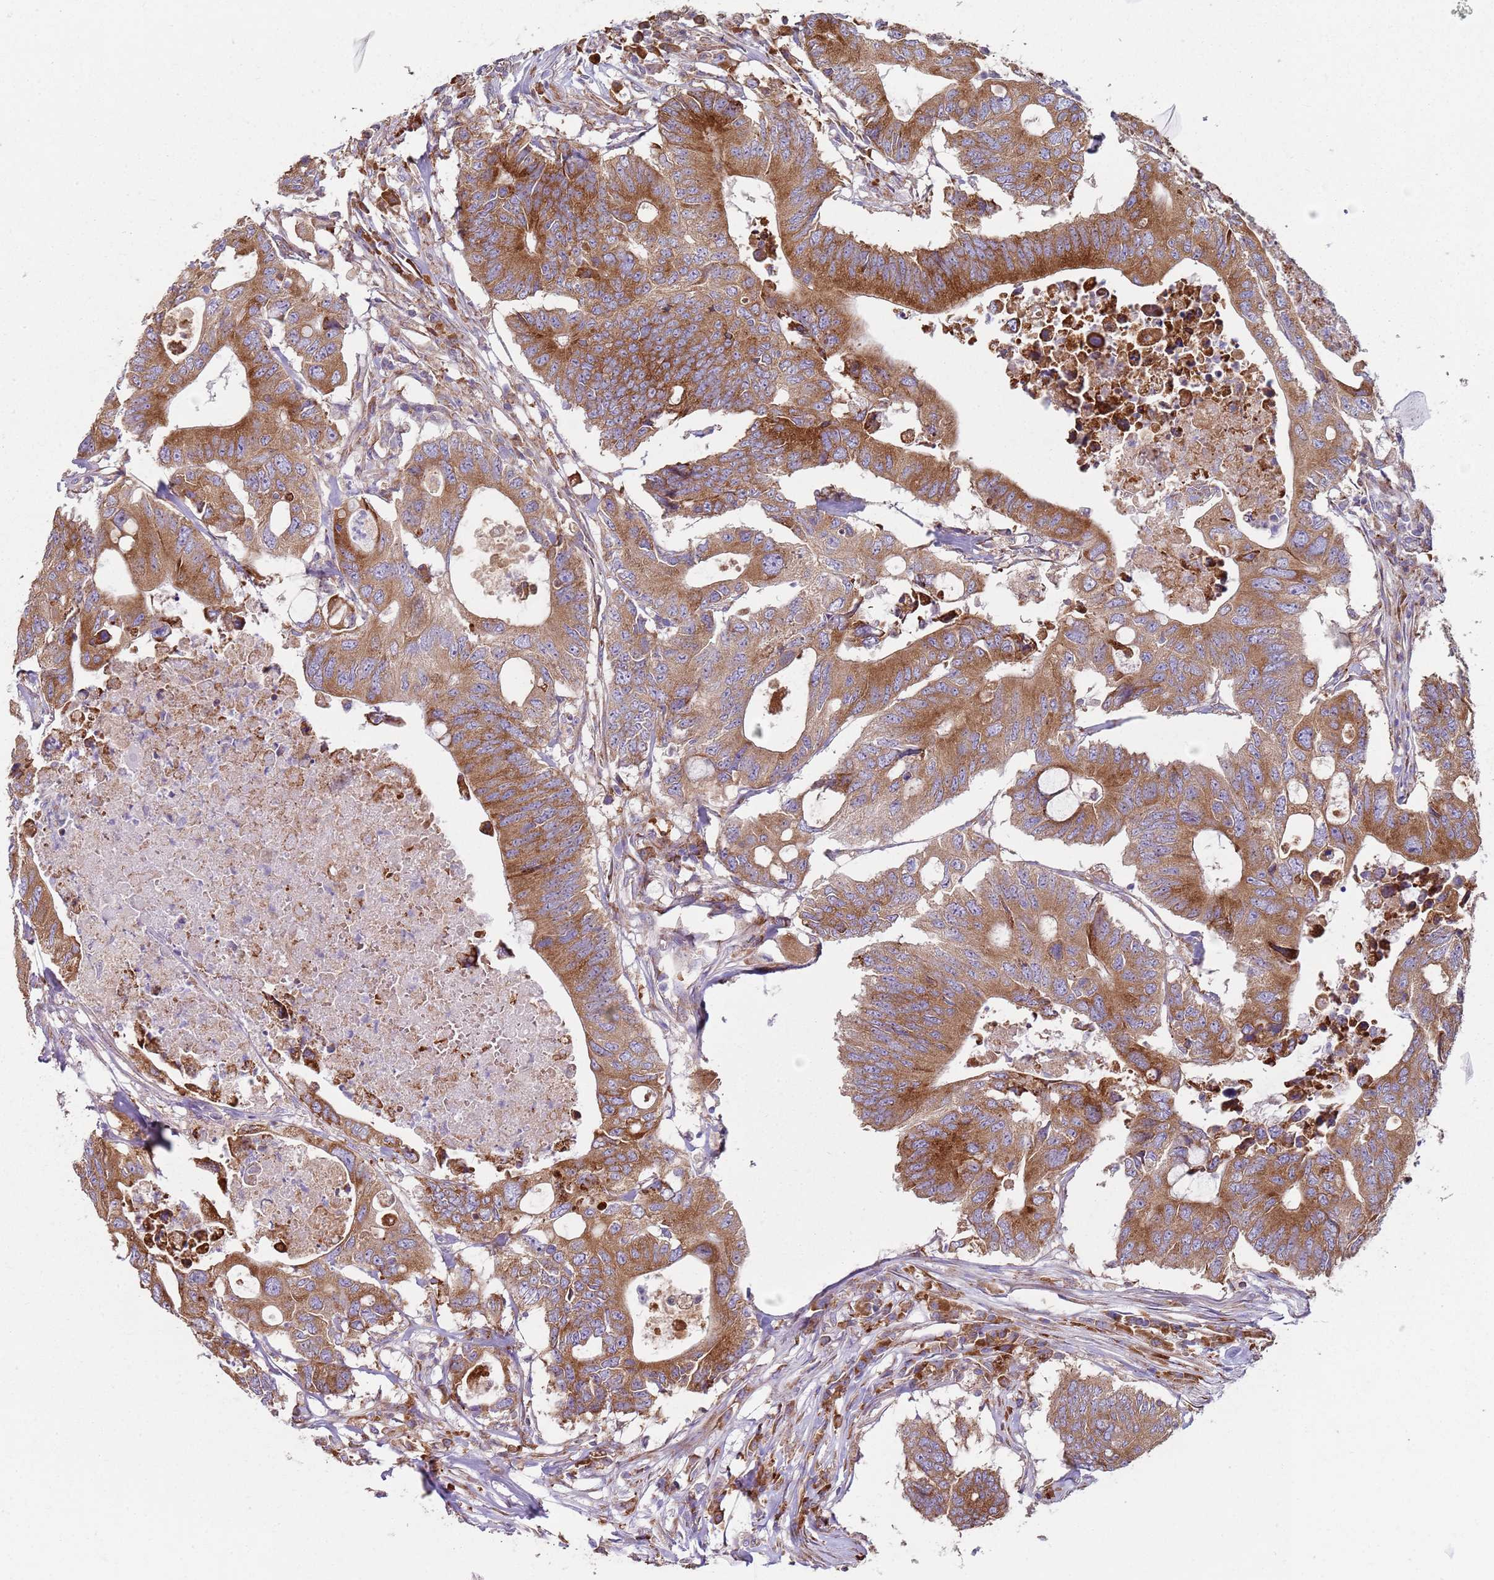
{"staining": {"intensity": "strong", "quantity": ">75%", "location": "cytoplasmic/membranous"}, "tissue": "colorectal cancer", "cell_type": "Tumor cells", "image_type": "cancer", "snomed": [{"axis": "morphology", "description": "Adenocarcinoma, NOS"}, {"axis": "topography", "description": "Colon"}], "caption": "High-power microscopy captured an immunohistochemistry (IHC) histopathology image of colorectal adenocarcinoma, revealing strong cytoplasmic/membranous positivity in approximately >75% of tumor cells.", "gene": "SPATA2", "patient": {"sex": "male", "age": 71}}